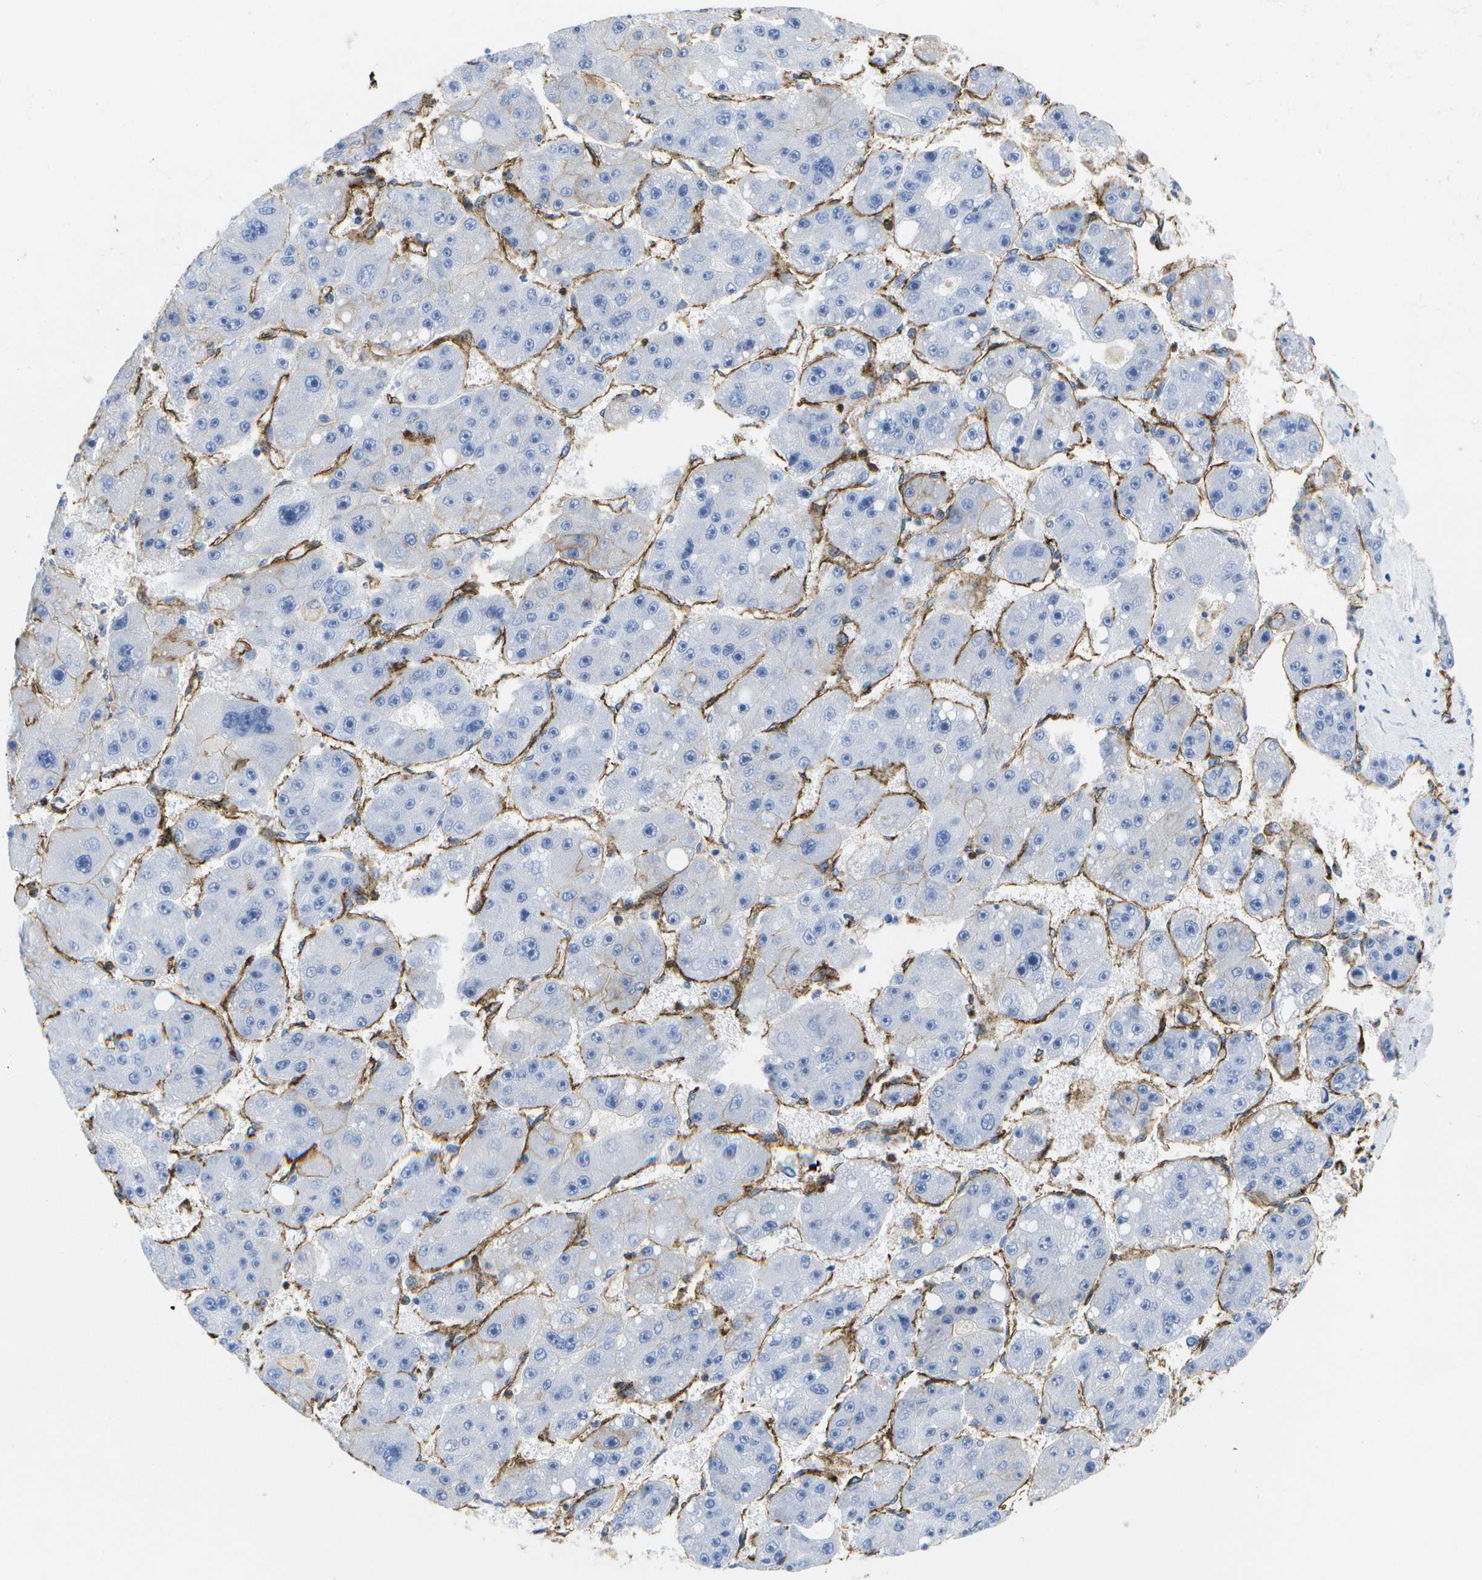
{"staining": {"intensity": "negative", "quantity": "none", "location": "none"}, "tissue": "liver cancer", "cell_type": "Tumor cells", "image_type": "cancer", "snomed": [{"axis": "morphology", "description": "Carcinoma, Hepatocellular, NOS"}, {"axis": "topography", "description": "Liver"}], "caption": "Liver cancer (hepatocellular carcinoma) was stained to show a protein in brown. There is no significant positivity in tumor cells.", "gene": "DYSF", "patient": {"sex": "female", "age": 61}}